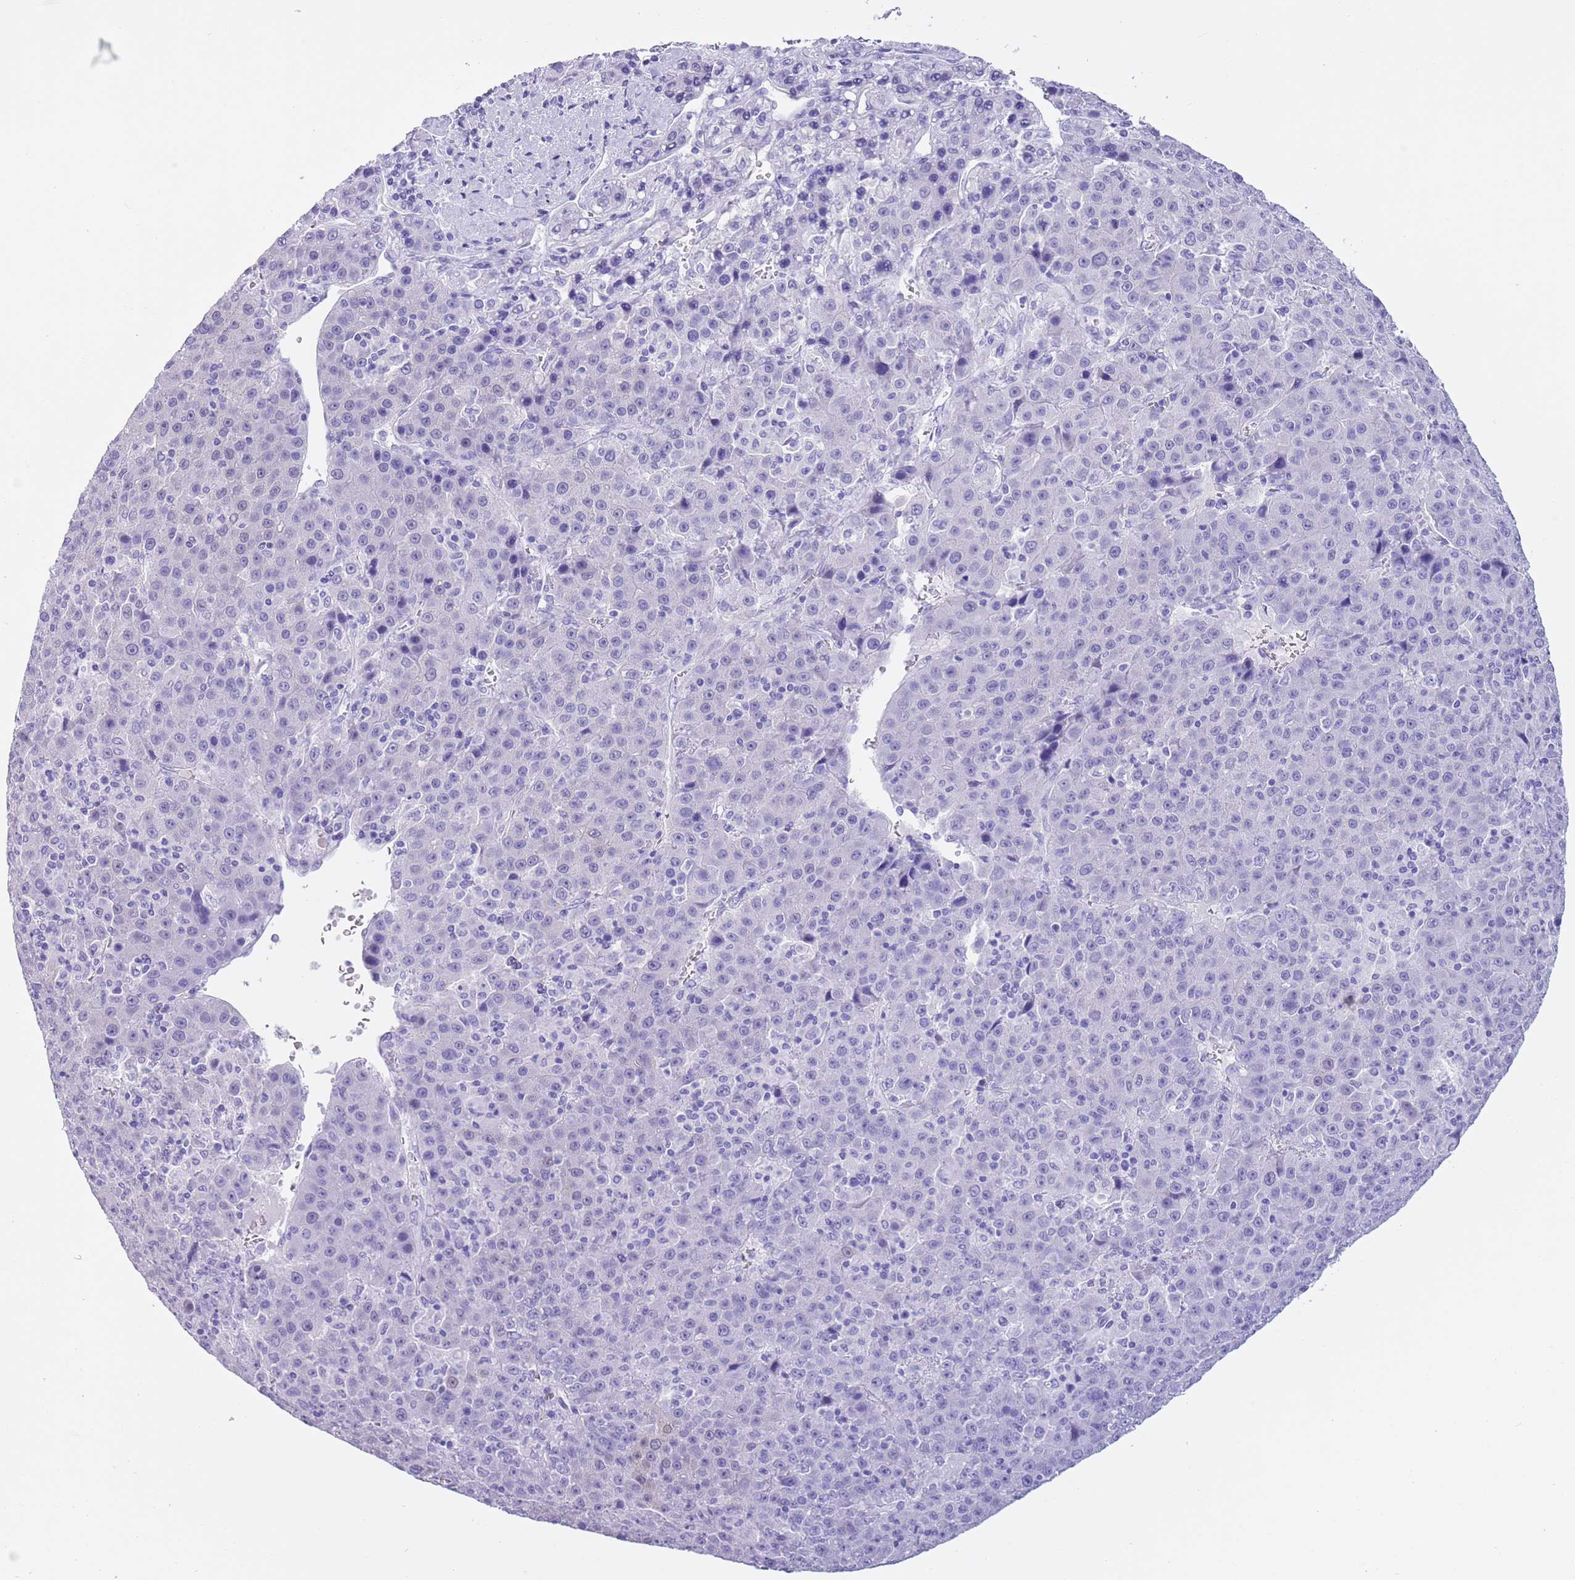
{"staining": {"intensity": "negative", "quantity": "none", "location": "none"}, "tissue": "liver cancer", "cell_type": "Tumor cells", "image_type": "cancer", "snomed": [{"axis": "morphology", "description": "Carcinoma, Hepatocellular, NOS"}, {"axis": "topography", "description": "Liver"}], "caption": "IHC histopathology image of liver cancer (hepatocellular carcinoma) stained for a protein (brown), which displays no expression in tumor cells.", "gene": "TMEM185B", "patient": {"sex": "female", "age": 53}}